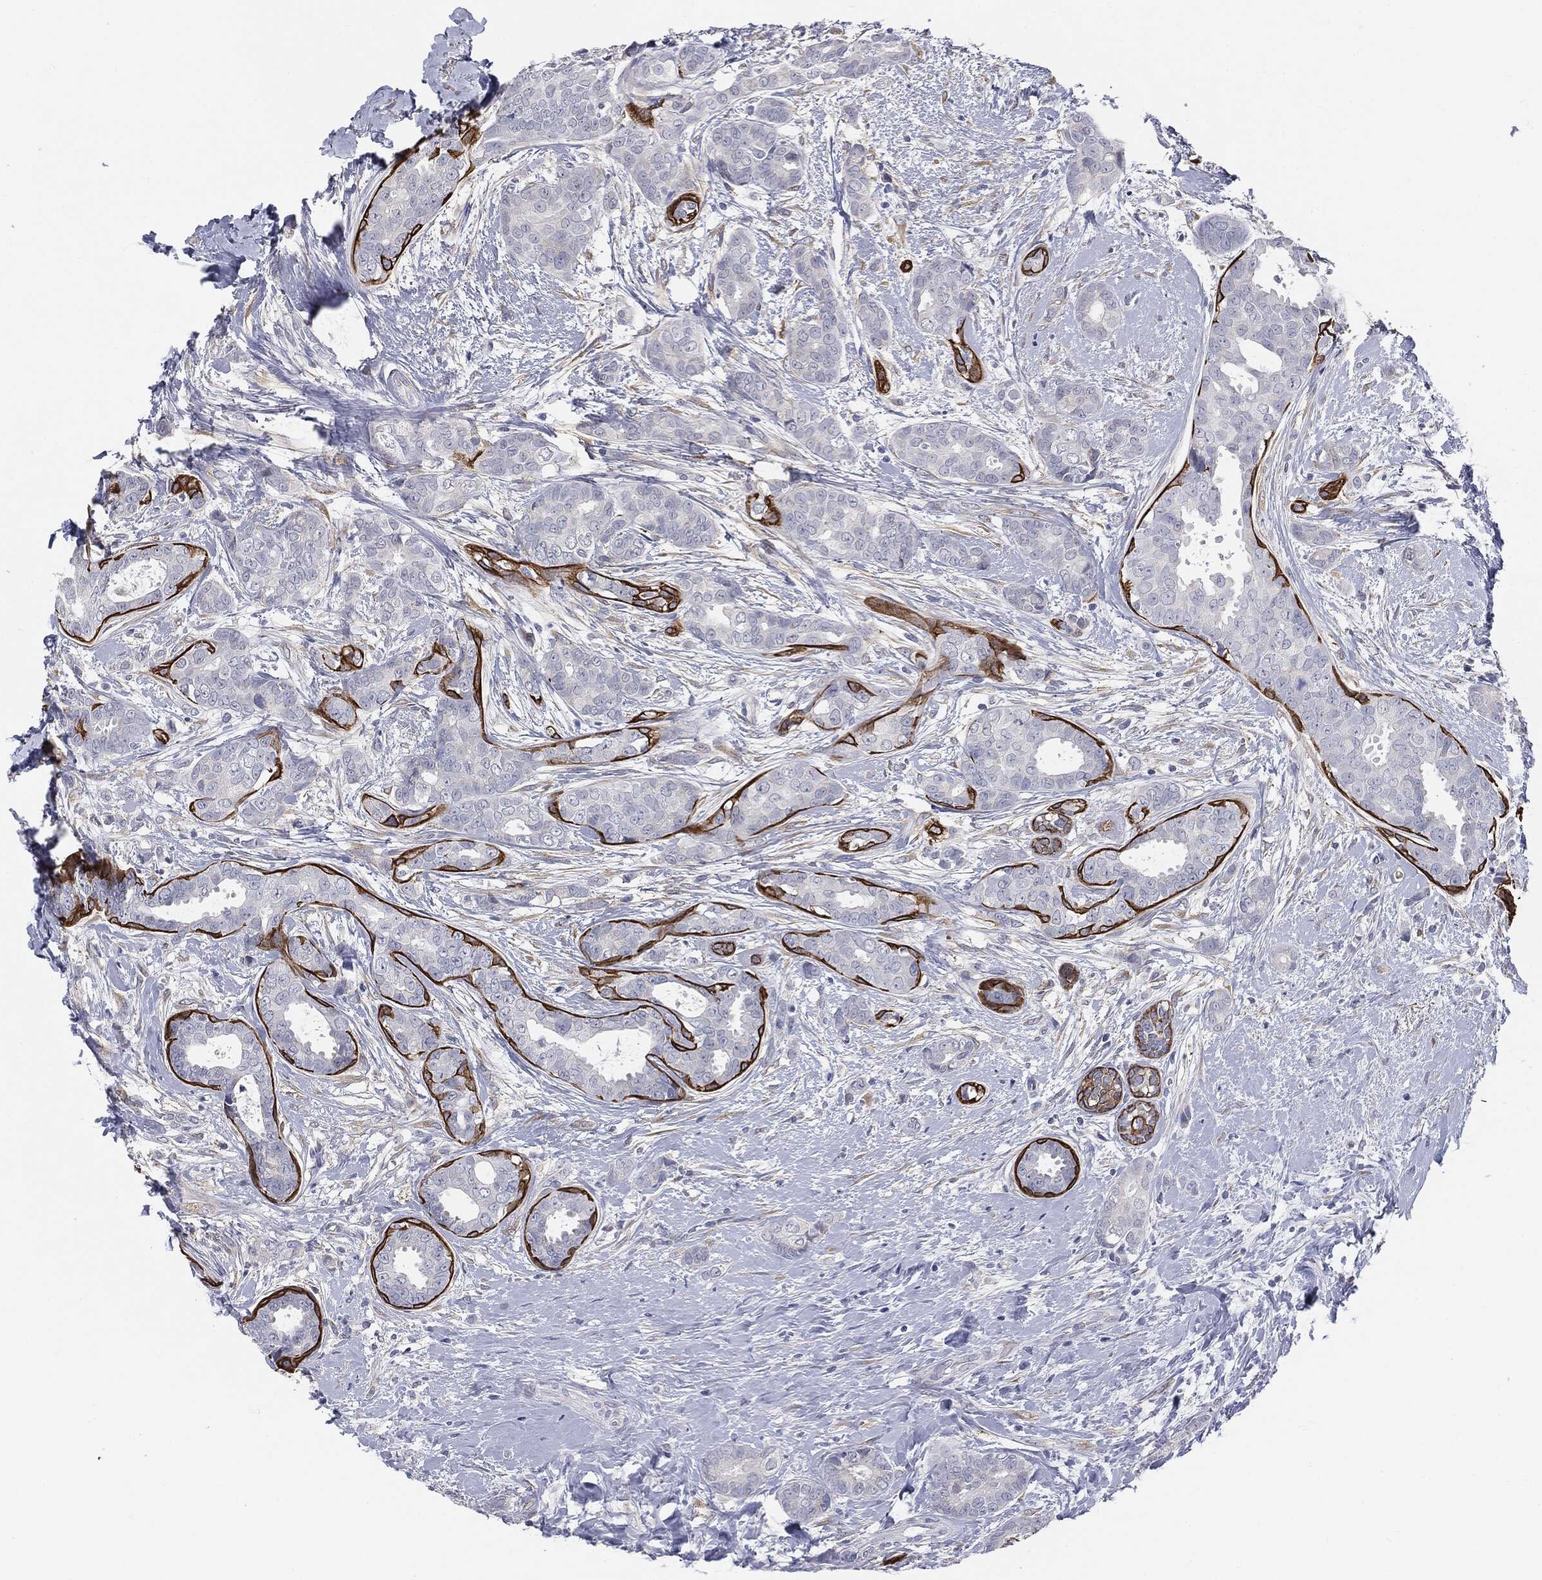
{"staining": {"intensity": "negative", "quantity": "none", "location": "none"}, "tissue": "breast cancer", "cell_type": "Tumor cells", "image_type": "cancer", "snomed": [{"axis": "morphology", "description": "Duct carcinoma"}, {"axis": "topography", "description": "Breast"}], "caption": "A histopathology image of breast infiltrating ductal carcinoma stained for a protein displays no brown staining in tumor cells. (DAB IHC visualized using brightfield microscopy, high magnification).", "gene": "KRT5", "patient": {"sex": "female", "age": 45}}